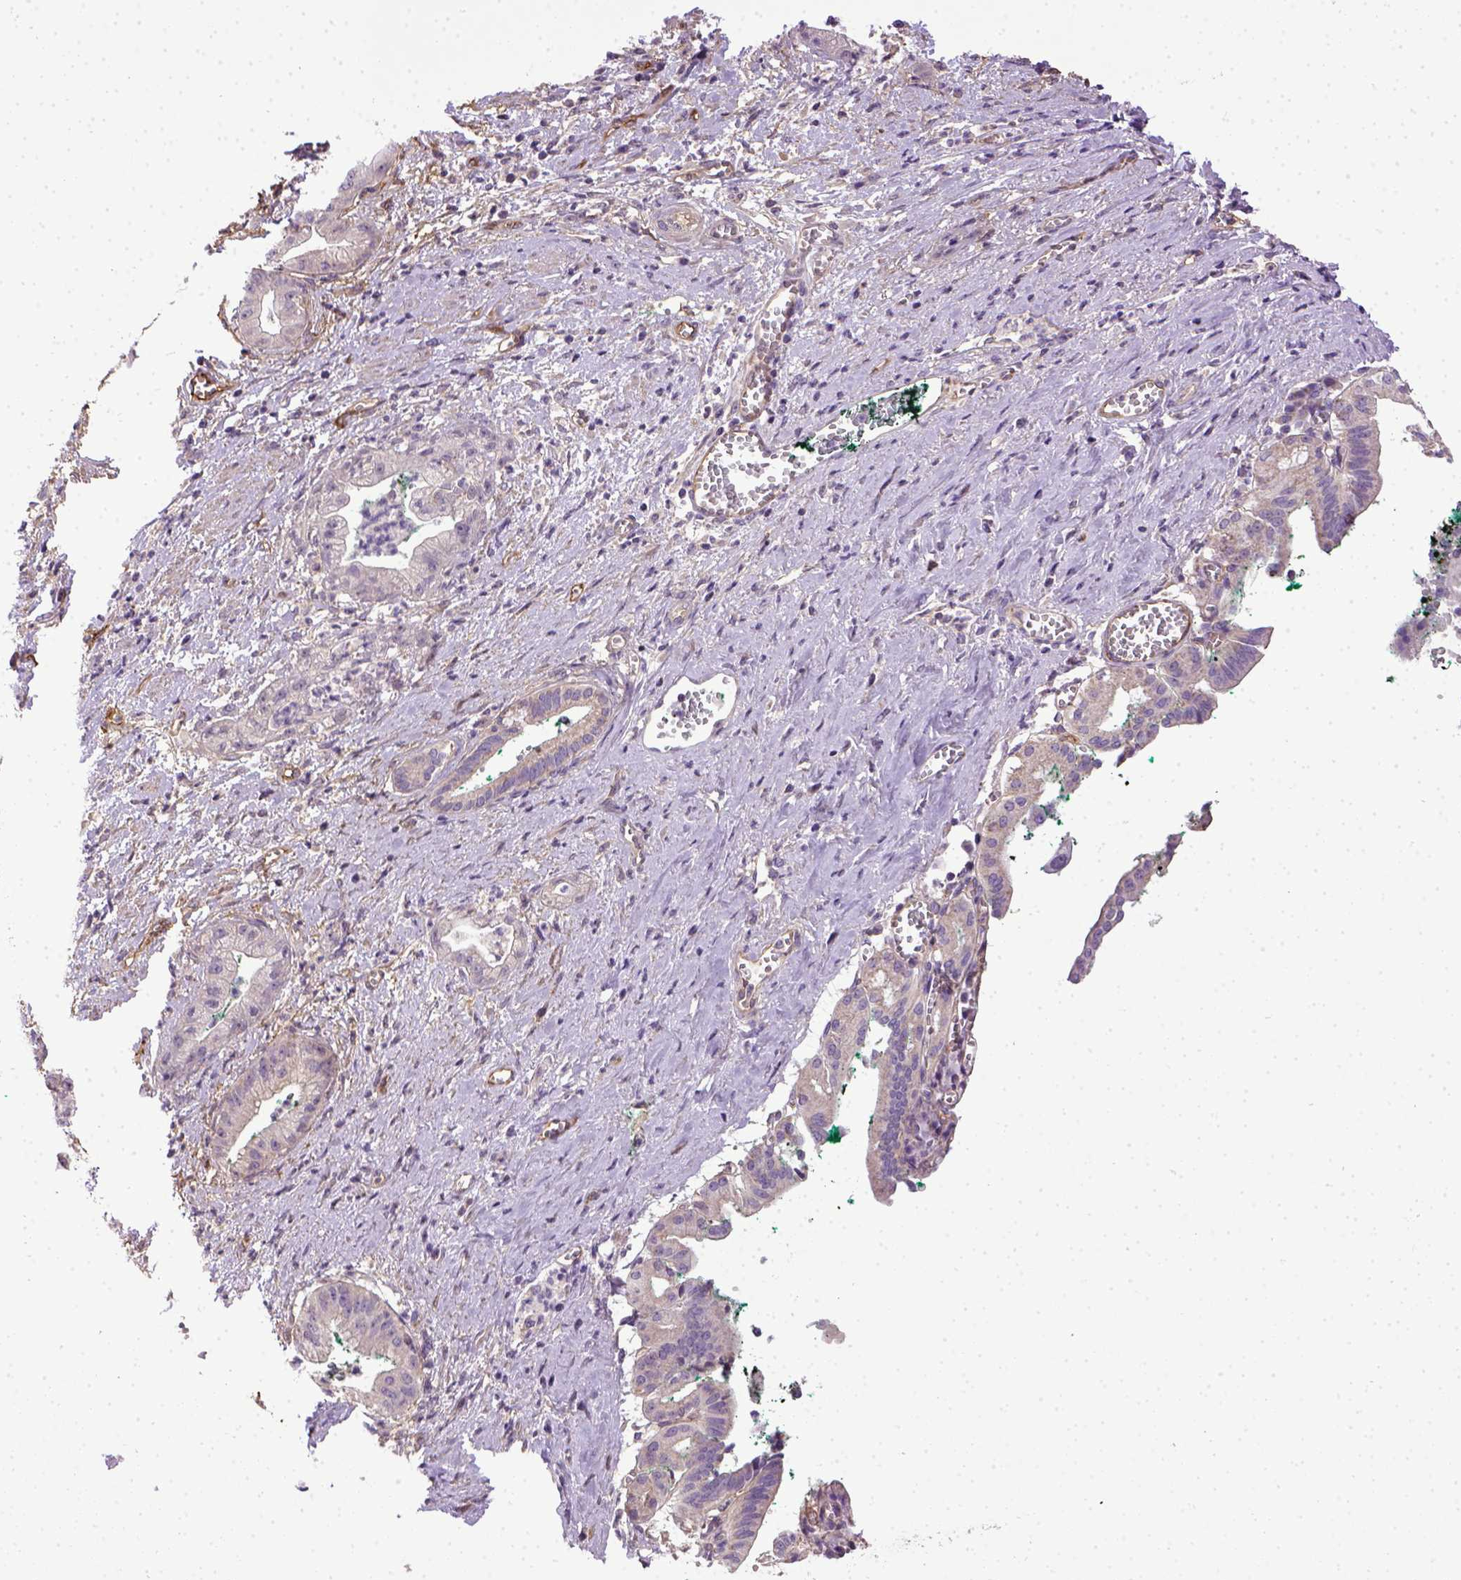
{"staining": {"intensity": "negative", "quantity": "none", "location": "none"}, "tissue": "pancreatic cancer", "cell_type": "Tumor cells", "image_type": "cancer", "snomed": [{"axis": "morphology", "description": "Normal tissue, NOS"}, {"axis": "morphology", "description": "Adenocarcinoma, NOS"}, {"axis": "topography", "description": "Lymph node"}, {"axis": "topography", "description": "Pancreas"}], "caption": "The photomicrograph demonstrates no staining of tumor cells in pancreatic cancer (adenocarcinoma).", "gene": "ENG", "patient": {"sex": "female", "age": 58}}